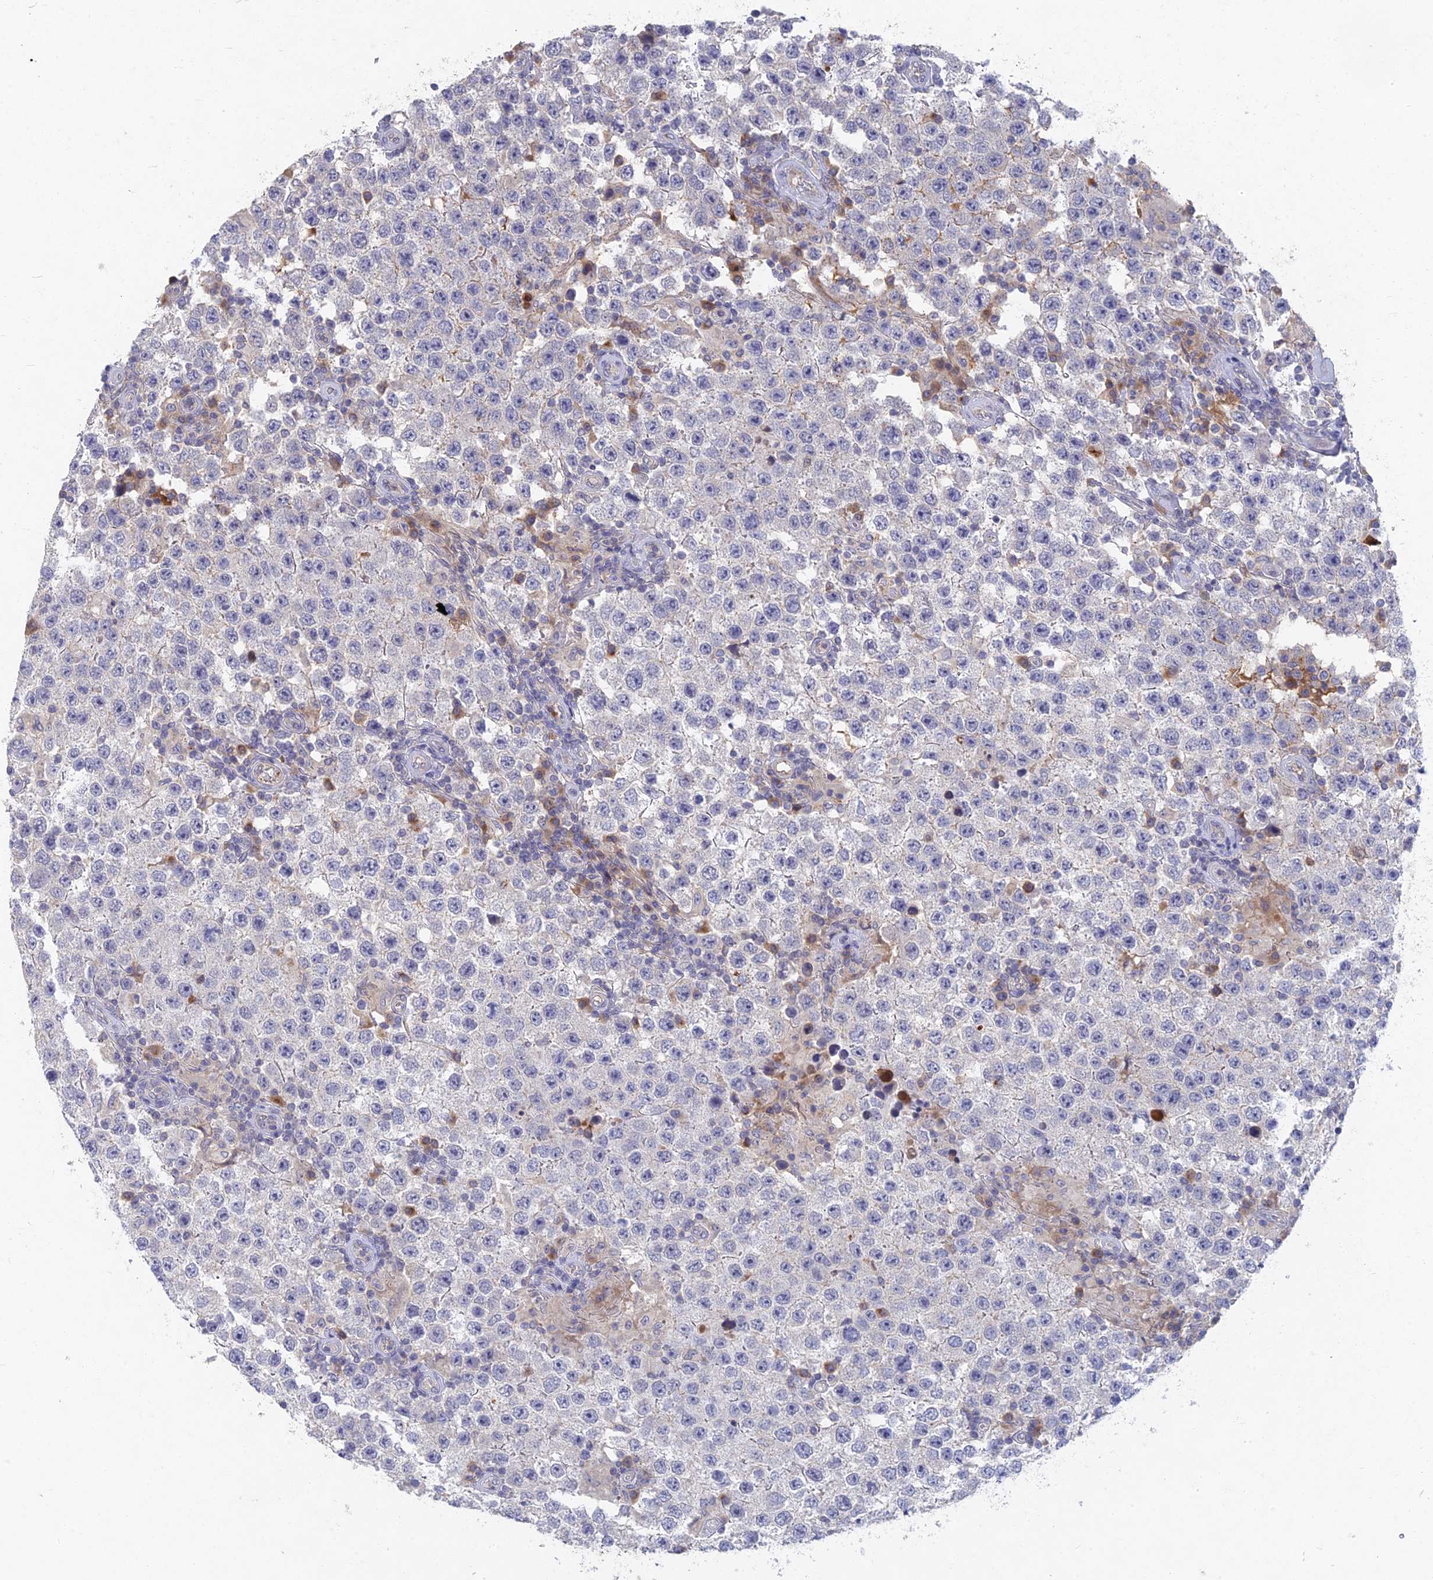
{"staining": {"intensity": "negative", "quantity": "none", "location": "none"}, "tissue": "testis cancer", "cell_type": "Tumor cells", "image_type": "cancer", "snomed": [{"axis": "morphology", "description": "Normal tissue, NOS"}, {"axis": "morphology", "description": "Urothelial carcinoma, High grade"}, {"axis": "morphology", "description": "Seminoma, NOS"}, {"axis": "morphology", "description": "Carcinoma, Embryonal, NOS"}, {"axis": "topography", "description": "Urinary bladder"}, {"axis": "topography", "description": "Testis"}], "caption": "IHC image of neoplastic tissue: human high-grade urothelial carcinoma (testis) stained with DAB demonstrates no significant protein expression in tumor cells. (DAB (3,3'-diaminobenzidine) immunohistochemistry visualized using brightfield microscopy, high magnification).", "gene": "GNA15", "patient": {"sex": "male", "age": 41}}